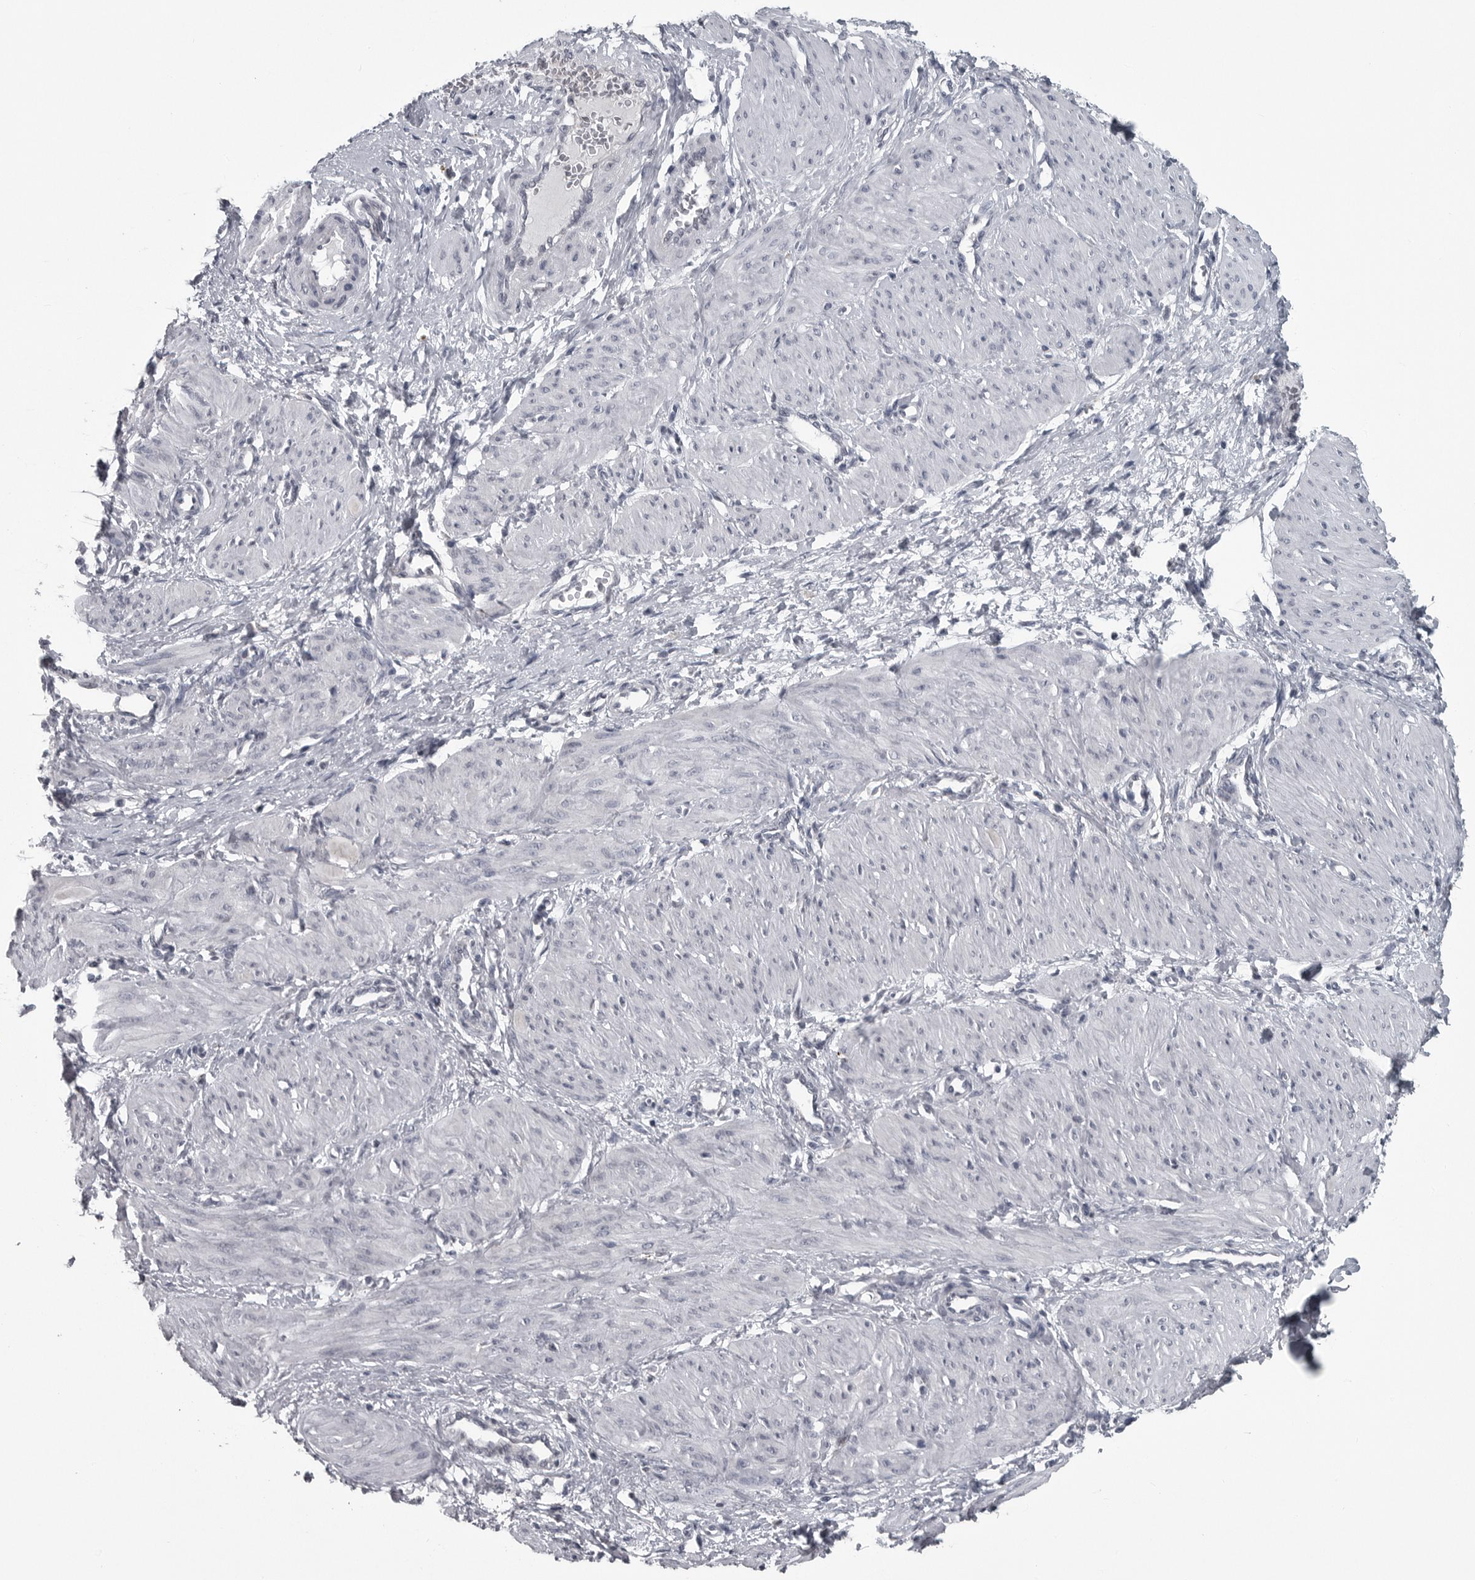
{"staining": {"intensity": "negative", "quantity": "none", "location": "none"}, "tissue": "smooth muscle", "cell_type": "Smooth muscle cells", "image_type": "normal", "snomed": [{"axis": "morphology", "description": "Normal tissue, NOS"}, {"axis": "topography", "description": "Endometrium"}], "caption": "DAB (3,3'-diaminobenzidine) immunohistochemical staining of normal human smooth muscle reveals no significant positivity in smooth muscle cells.", "gene": "LYSMD1", "patient": {"sex": "female", "age": 33}}